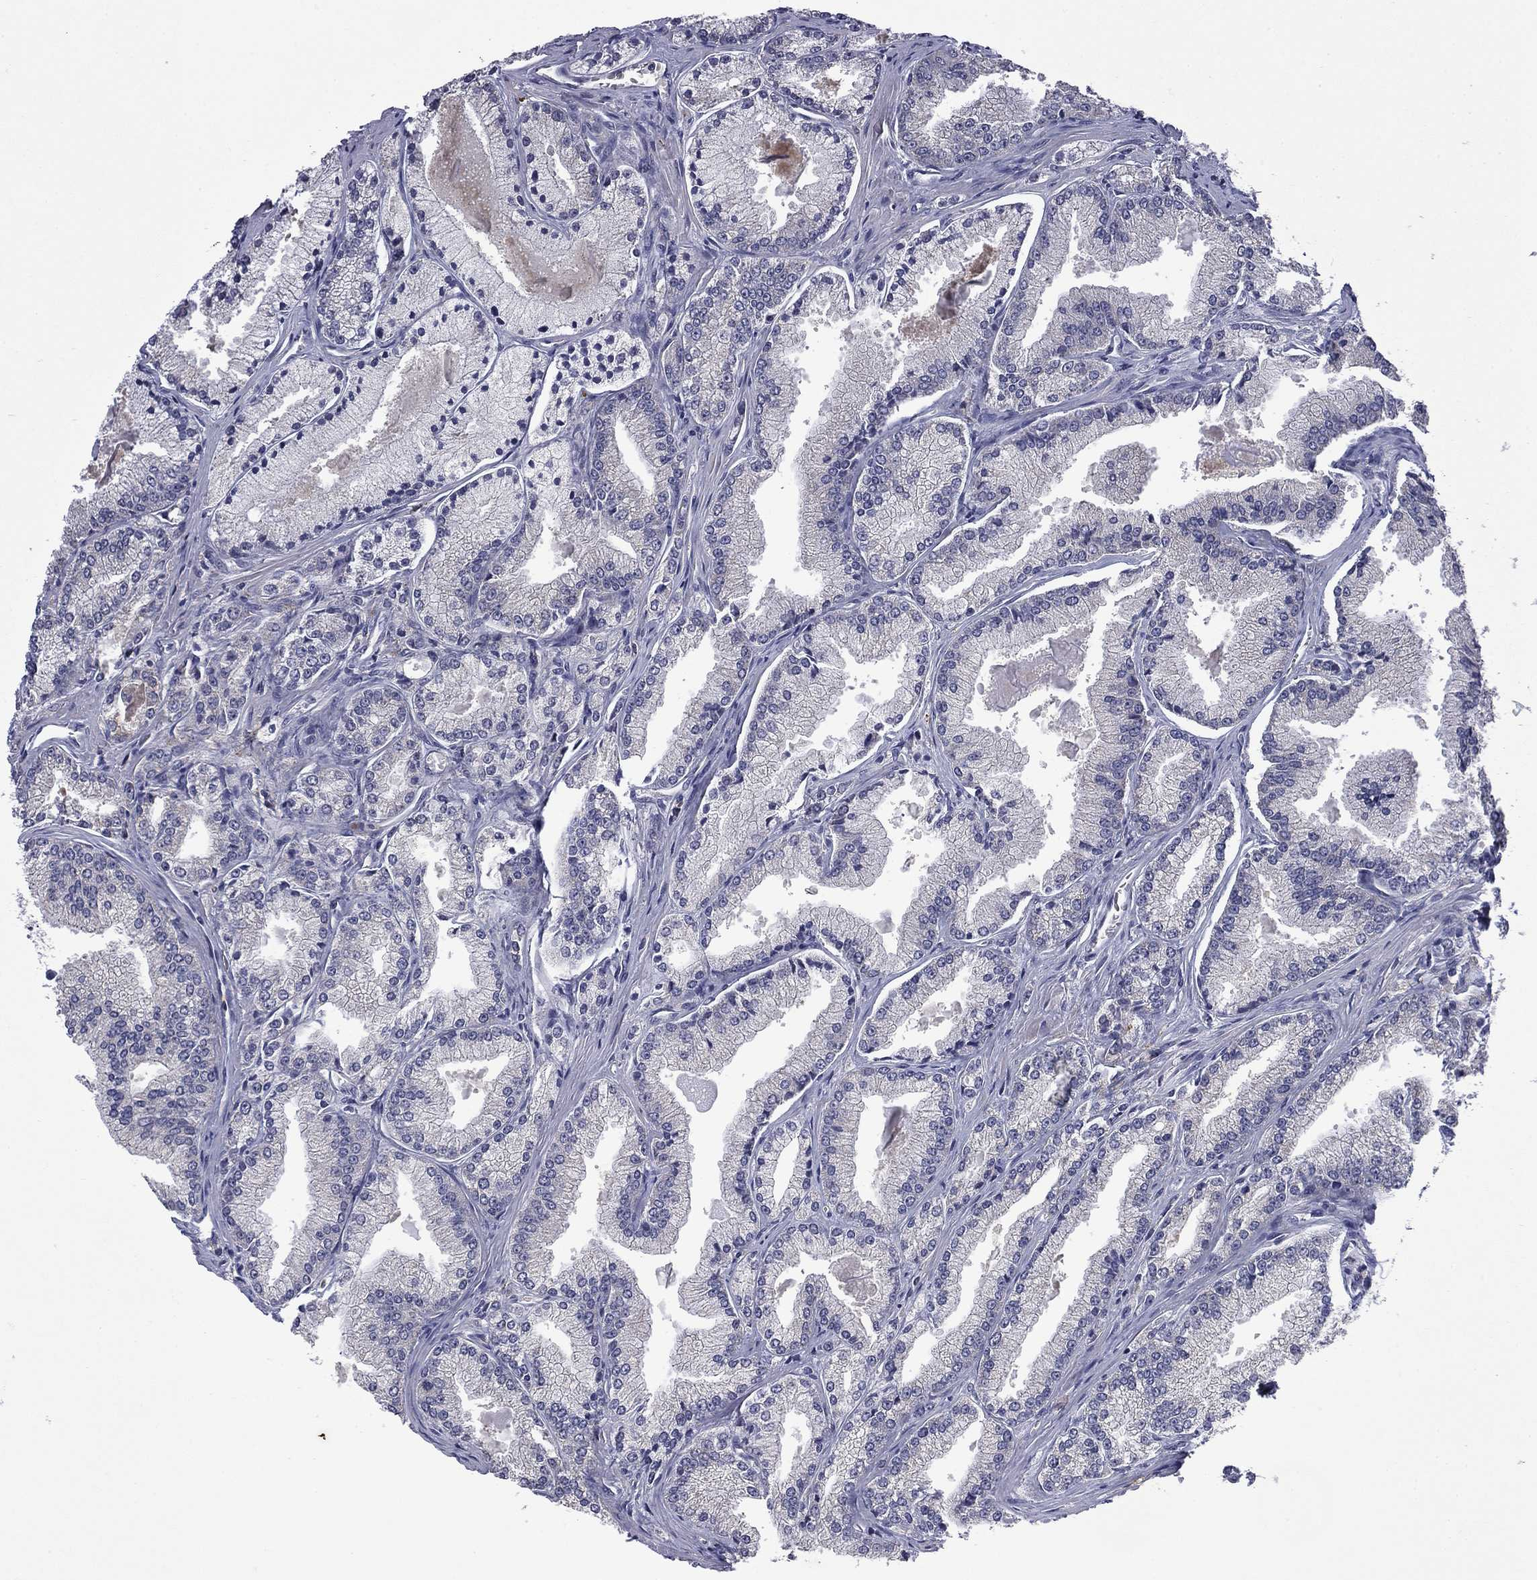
{"staining": {"intensity": "negative", "quantity": "none", "location": "none"}, "tissue": "prostate cancer", "cell_type": "Tumor cells", "image_type": "cancer", "snomed": [{"axis": "morphology", "description": "Adenocarcinoma, NOS"}, {"axis": "morphology", "description": "Adenocarcinoma, High grade"}, {"axis": "topography", "description": "Prostate"}], "caption": "A photomicrograph of human prostate cancer (adenocarcinoma) is negative for staining in tumor cells.", "gene": "CEACAM7", "patient": {"sex": "male", "age": 70}}